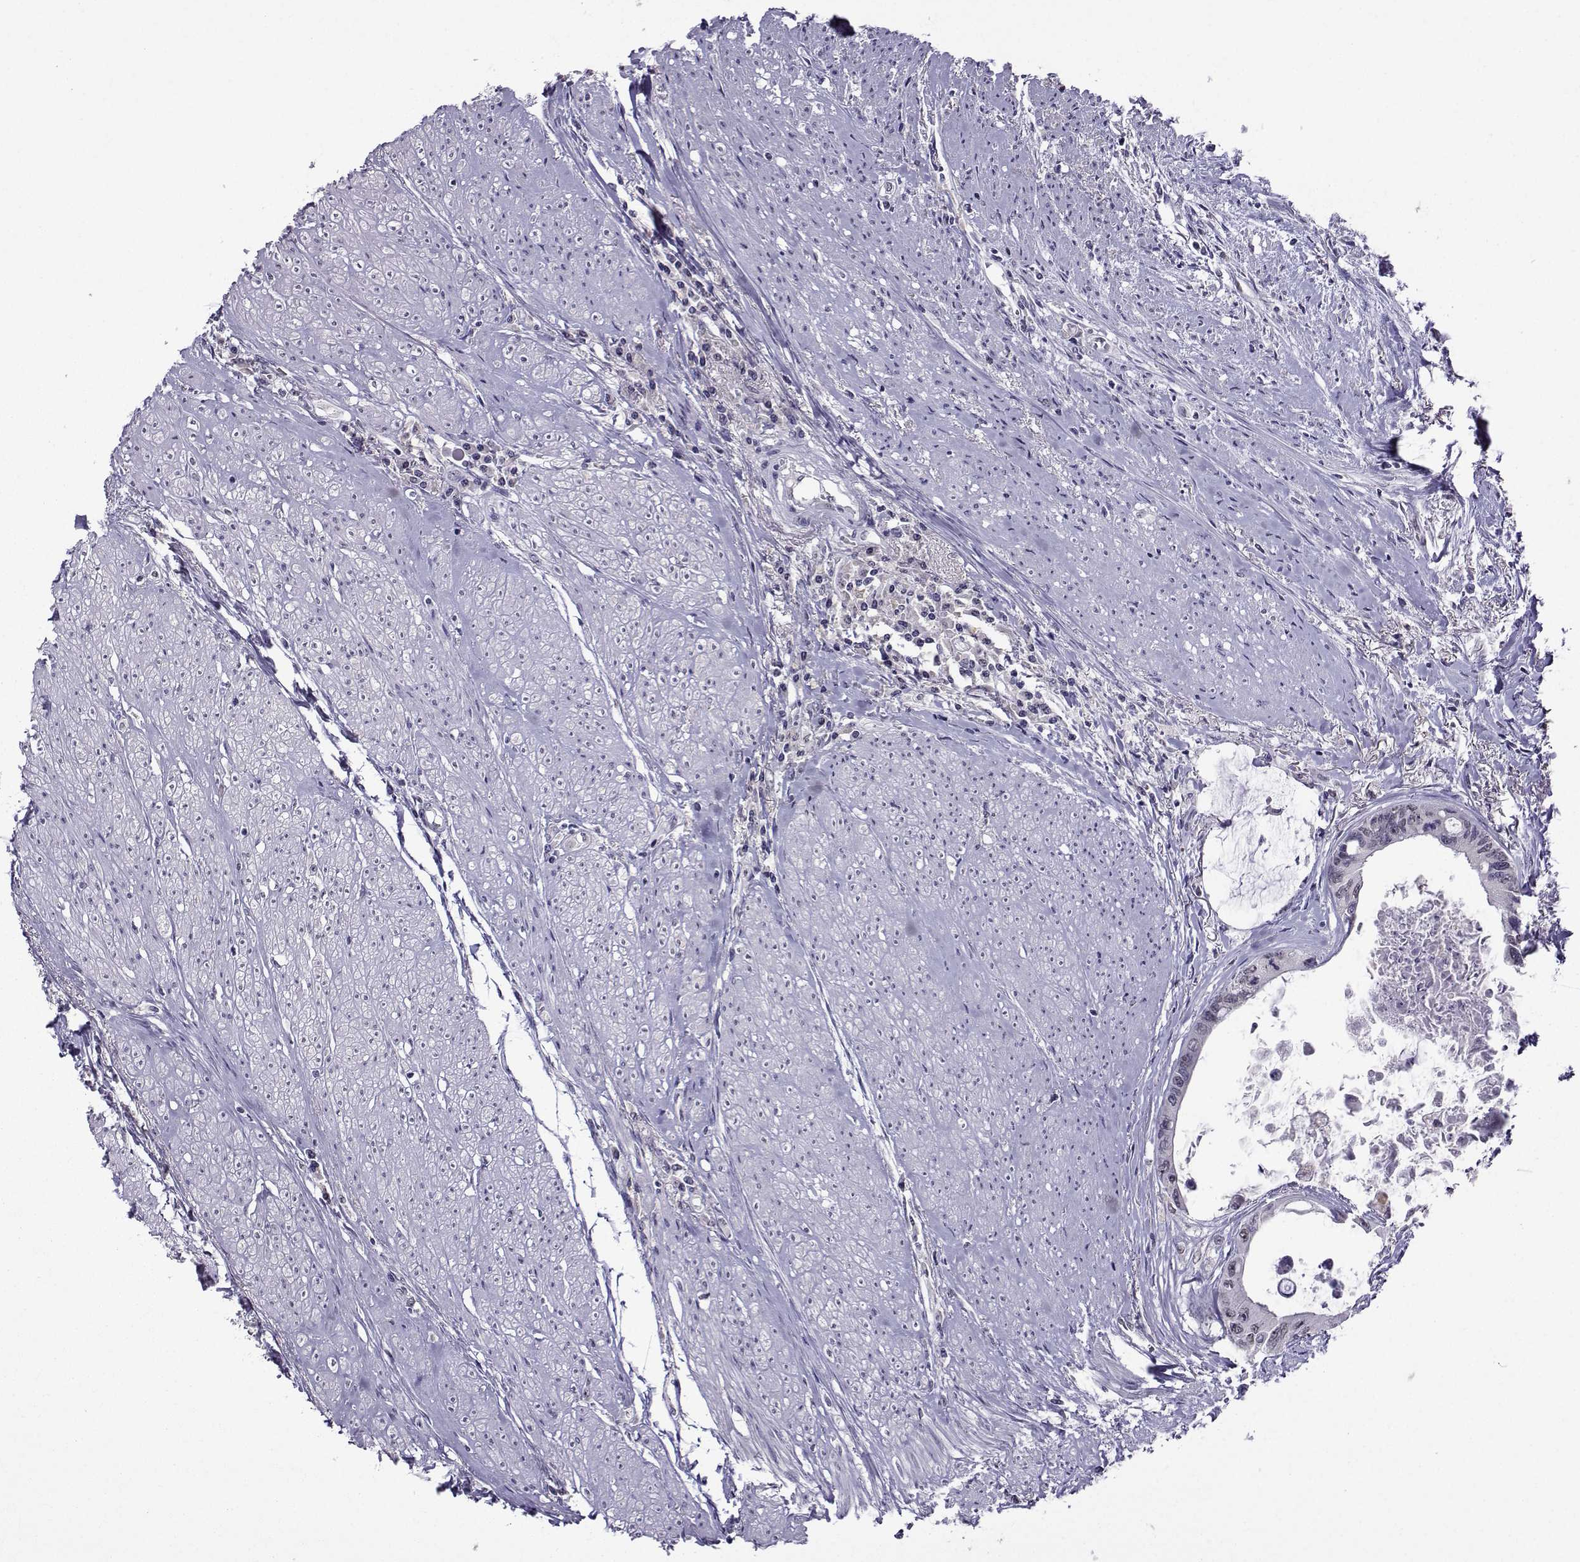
{"staining": {"intensity": "negative", "quantity": "none", "location": "none"}, "tissue": "colorectal cancer", "cell_type": "Tumor cells", "image_type": "cancer", "snomed": [{"axis": "morphology", "description": "Adenocarcinoma, NOS"}, {"axis": "topography", "description": "Rectum"}], "caption": "Protein analysis of colorectal cancer (adenocarcinoma) reveals no significant expression in tumor cells.", "gene": "DDX20", "patient": {"sex": "male", "age": 59}}